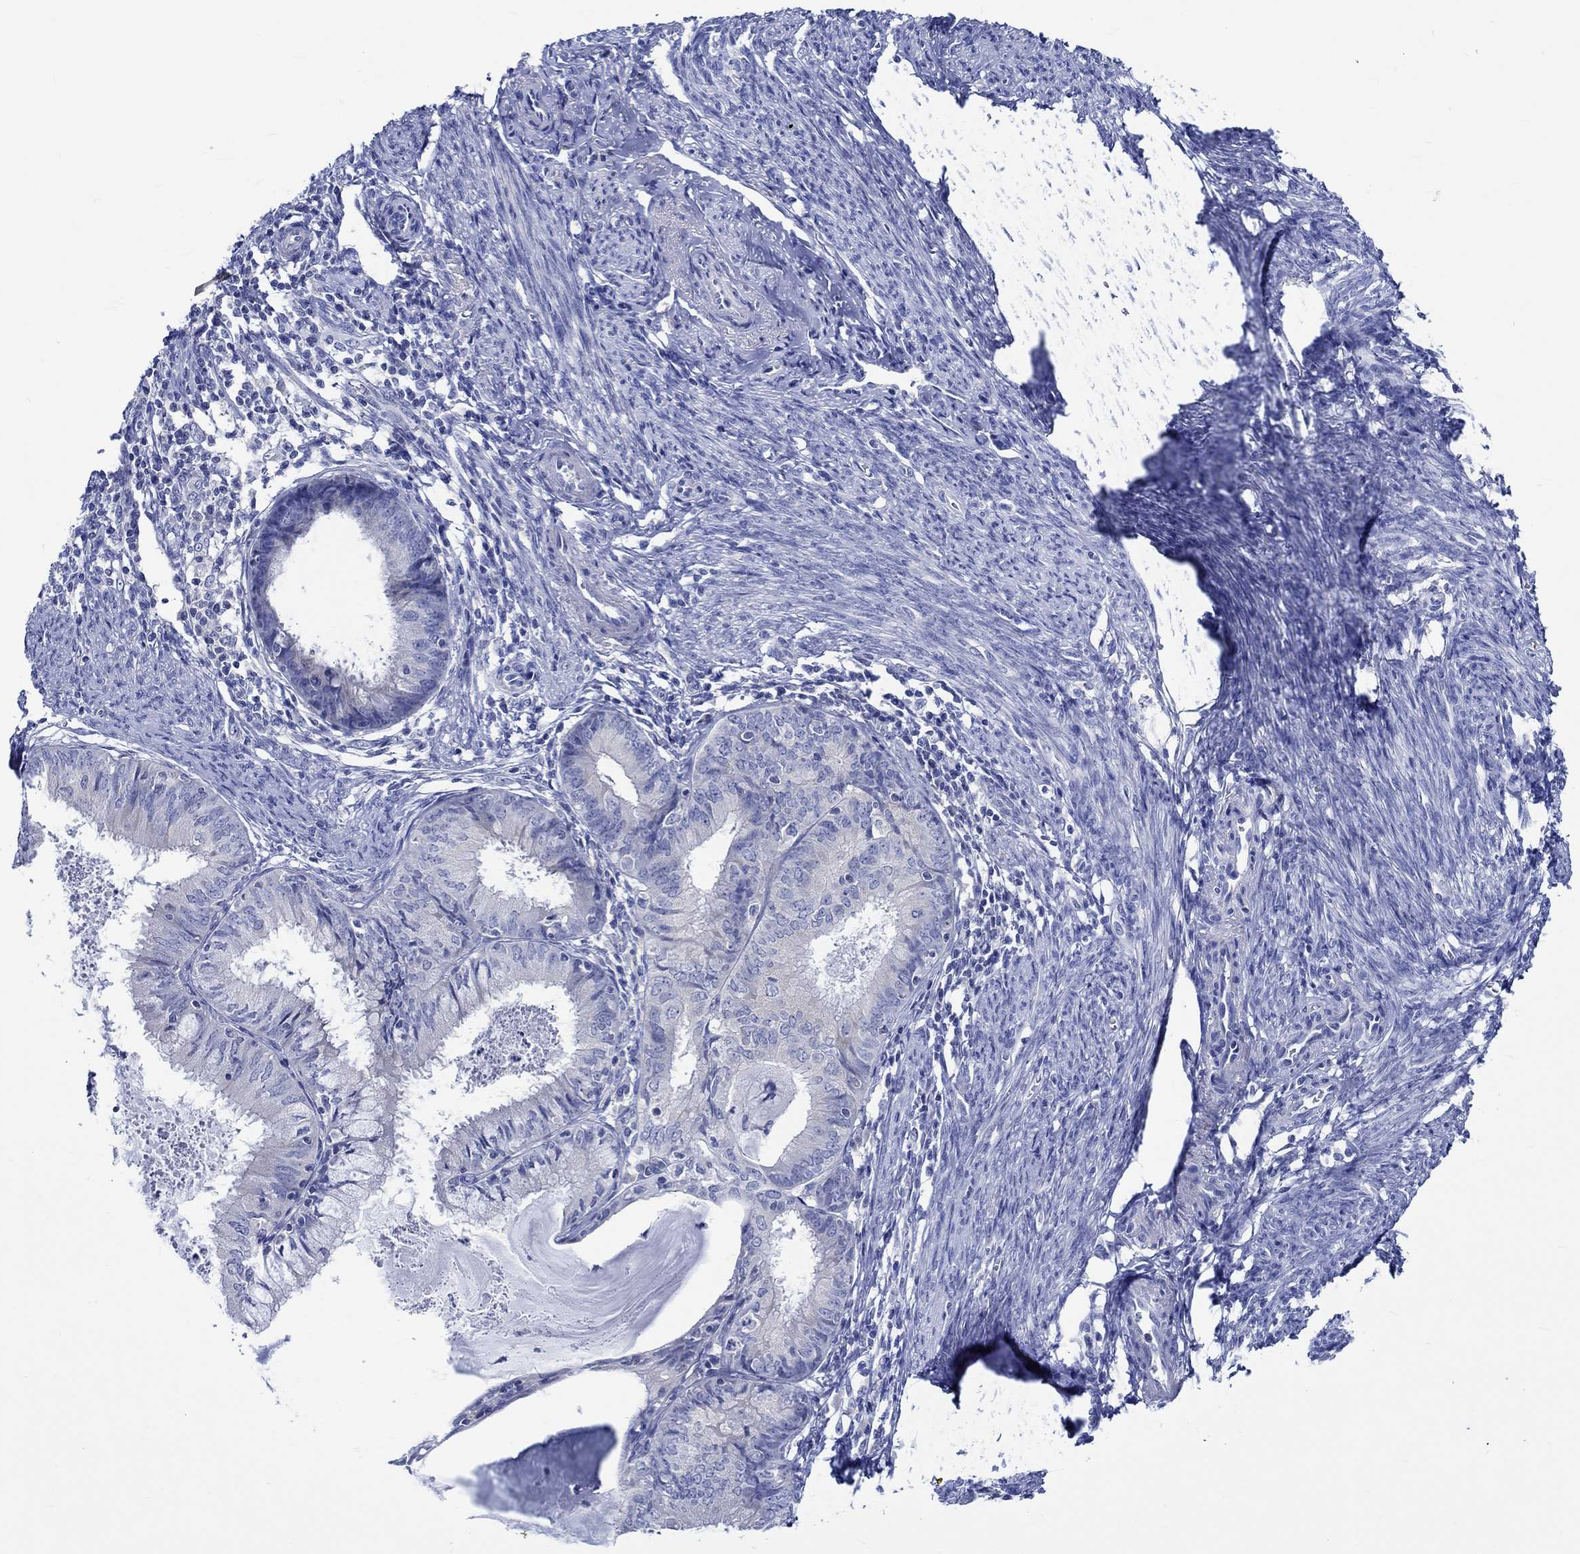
{"staining": {"intensity": "negative", "quantity": "none", "location": "none"}, "tissue": "endometrial cancer", "cell_type": "Tumor cells", "image_type": "cancer", "snomed": [{"axis": "morphology", "description": "Adenocarcinoma, NOS"}, {"axis": "topography", "description": "Endometrium"}], "caption": "DAB immunohistochemical staining of endometrial cancer (adenocarcinoma) shows no significant positivity in tumor cells.", "gene": "PTPRN2", "patient": {"sex": "female", "age": 57}}